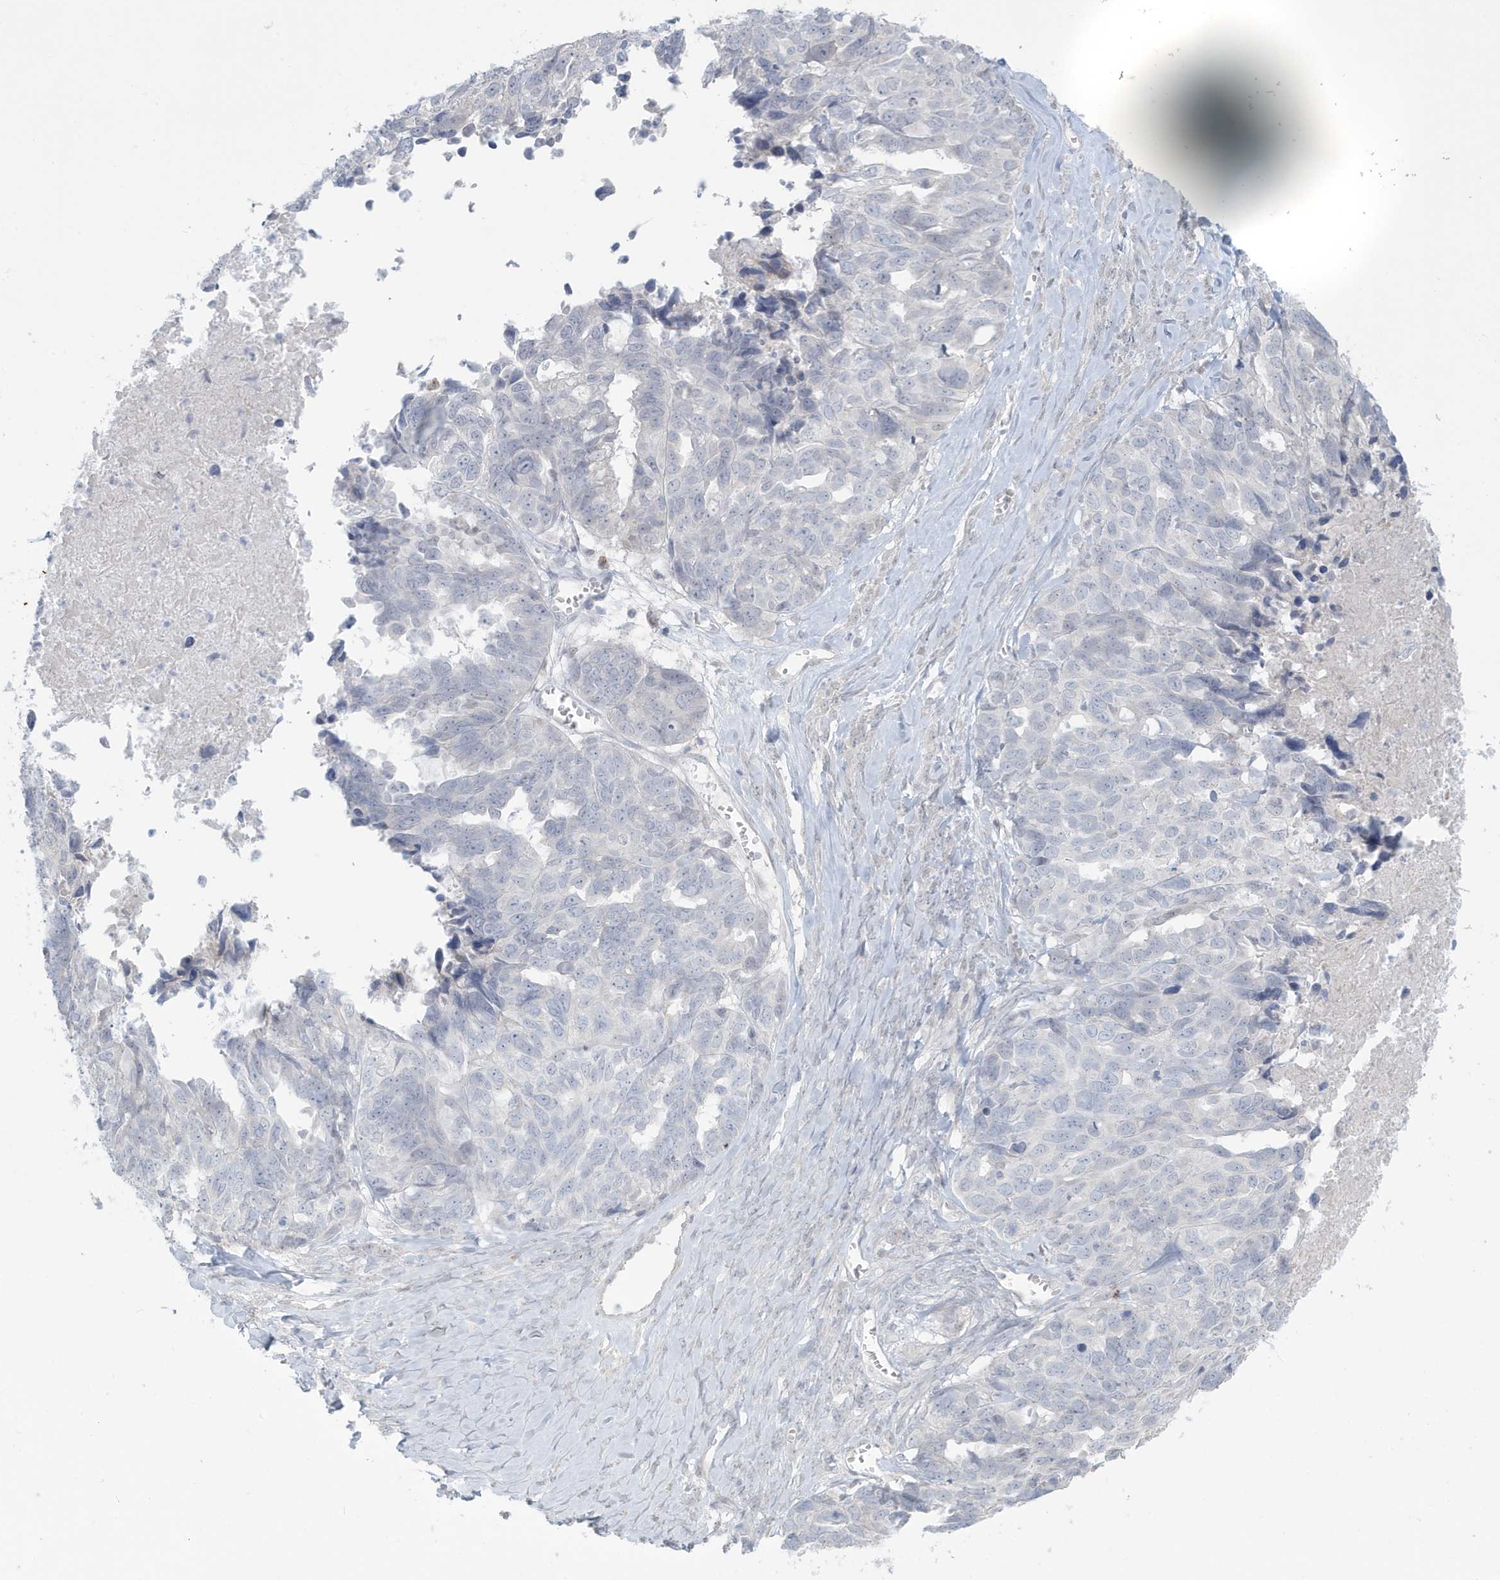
{"staining": {"intensity": "negative", "quantity": "none", "location": "none"}, "tissue": "ovarian cancer", "cell_type": "Tumor cells", "image_type": "cancer", "snomed": [{"axis": "morphology", "description": "Cystadenocarcinoma, serous, NOS"}, {"axis": "topography", "description": "Ovary"}], "caption": "IHC of human ovarian serous cystadenocarcinoma shows no expression in tumor cells. (Brightfield microscopy of DAB (3,3'-diaminobenzidine) IHC at high magnification).", "gene": "HERC6", "patient": {"sex": "female", "age": 79}}